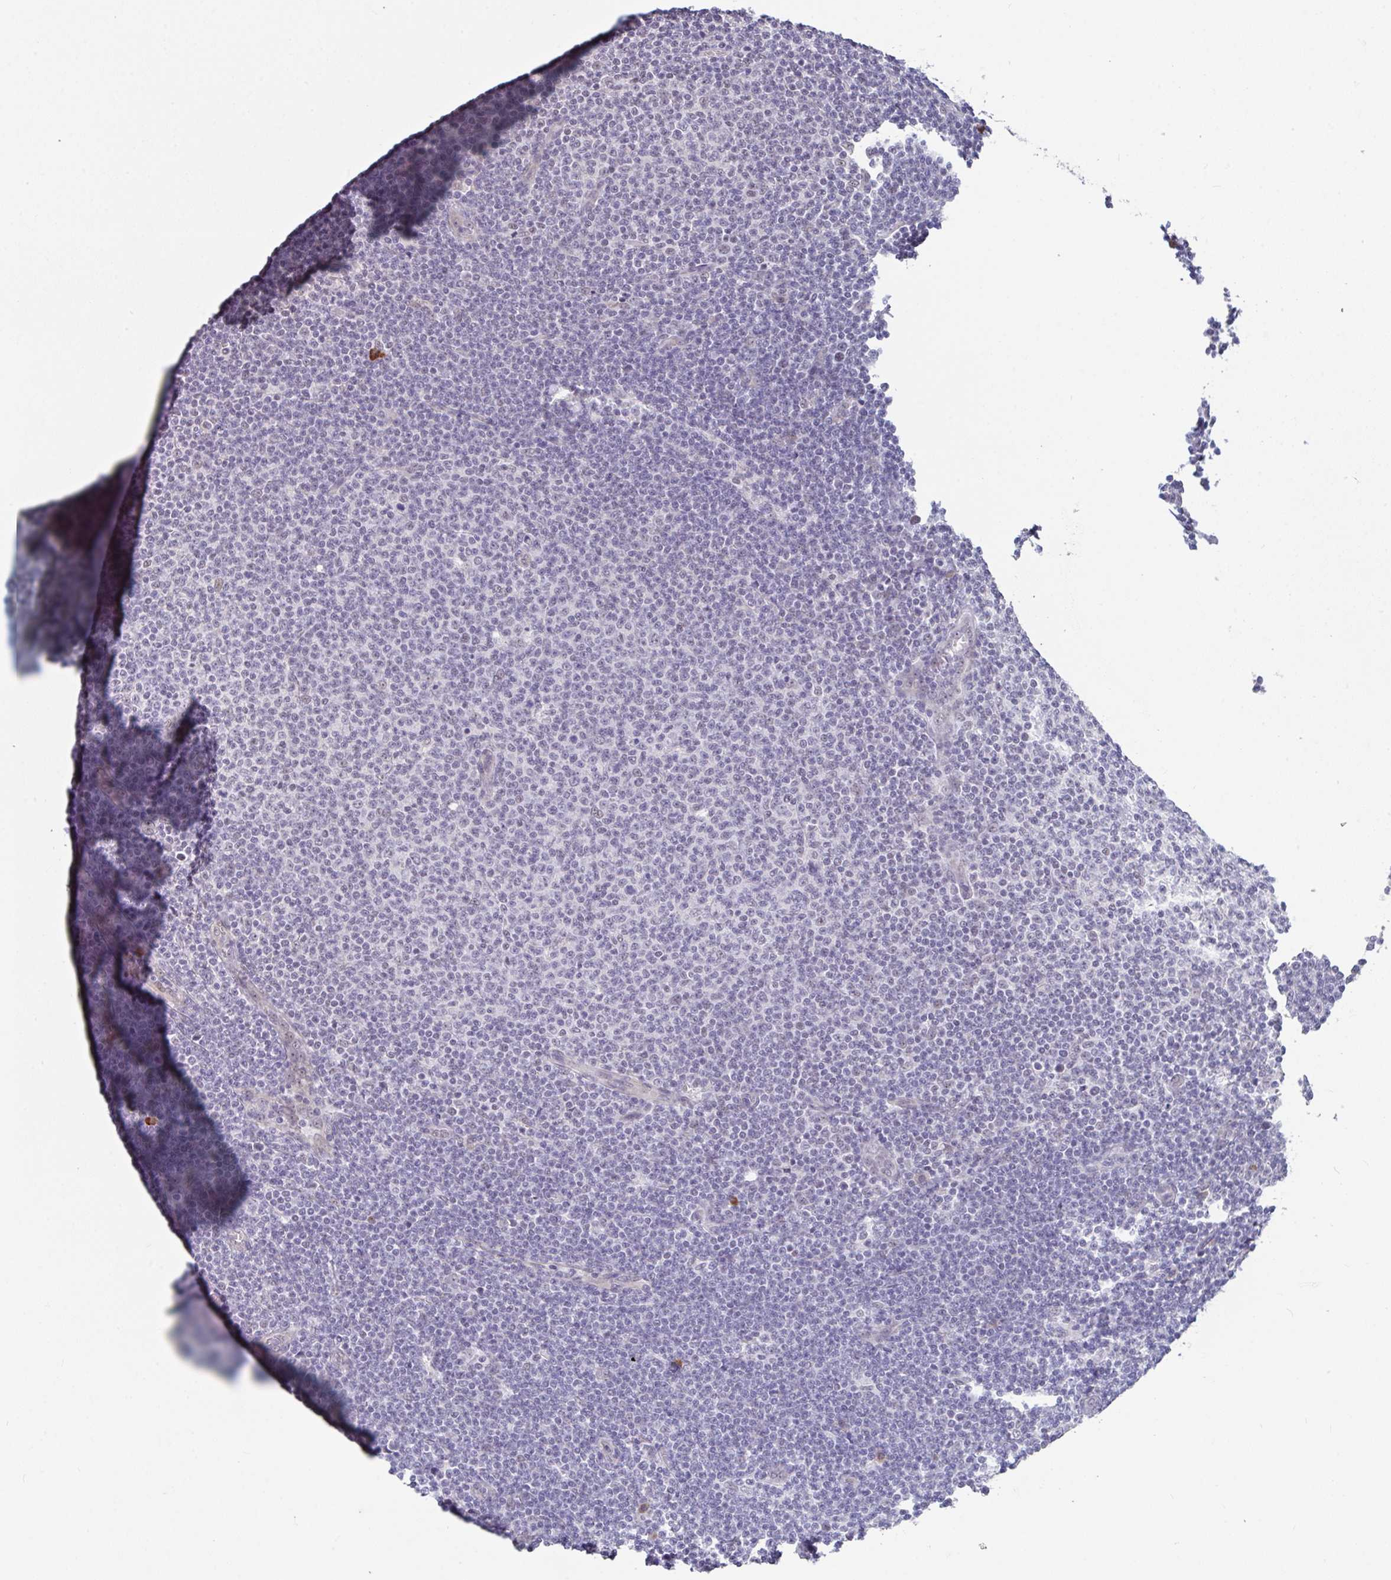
{"staining": {"intensity": "negative", "quantity": "none", "location": "none"}, "tissue": "lymphoma", "cell_type": "Tumor cells", "image_type": "cancer", "snomed": [{"axis": "morphology", "description": "Malignant lymphoma, non-Hodgkin's type, Low grade"}, {"axis": "topography", "description": "Lymph node"}], "caption": "A high-resolution photomicrograph shows immunohistochemistry staining of lymphoma, which displays no significant positivity in tumor cells. (DAB (3,3'-diaminobenzidine) IHC visualized using brightfield microscopy, high magnification).", "gene": "RBBP6", "patient": {"sex": "male", "age": 66}}